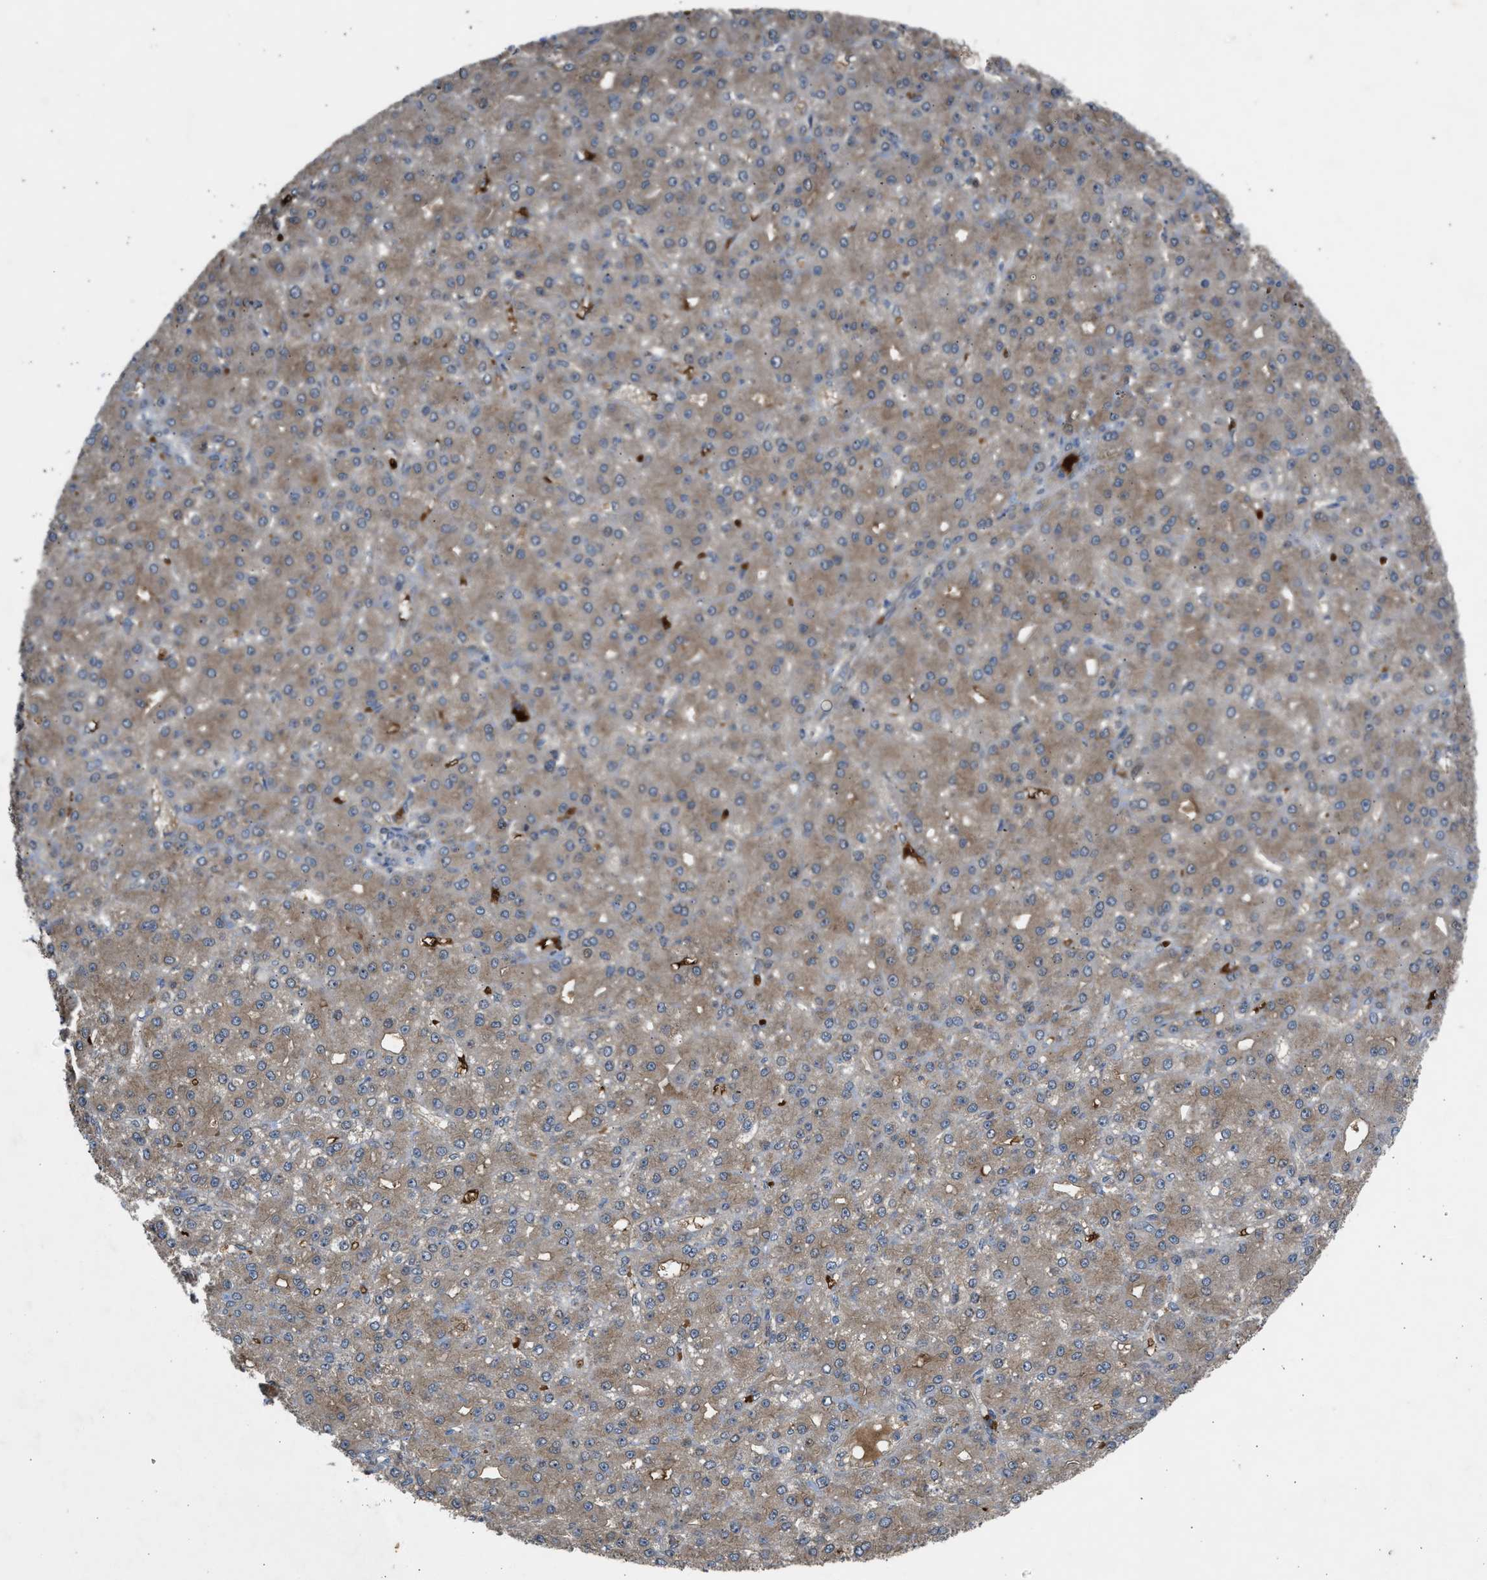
{"staining": {"intensity": "moderate", "quantity": ">75%", "location": "cytoplasmic/membranous"}, "tissue": "liver cancer", "cell_type": "Tumor cells", "image_type": "cancer", "snomed": [{"axis": "morphology", "description": "Carcinoma, Hepatocellular, NOS"}, {"axis": "topography", "description": "Liver"}], "caption": "Immunohistochemistry (IHC) image of neoplastic tissue: hepatocellular carcinoma (liver) stained using IHC exhibits medium levels of moderate protein expression localized specifically in the cytoplasmic/membranous of tumor cells, appearing as a cytoplasmic/membranous brown color.", "gene": "MAPK7", "patient": {"sex": "male", "age": 67}}